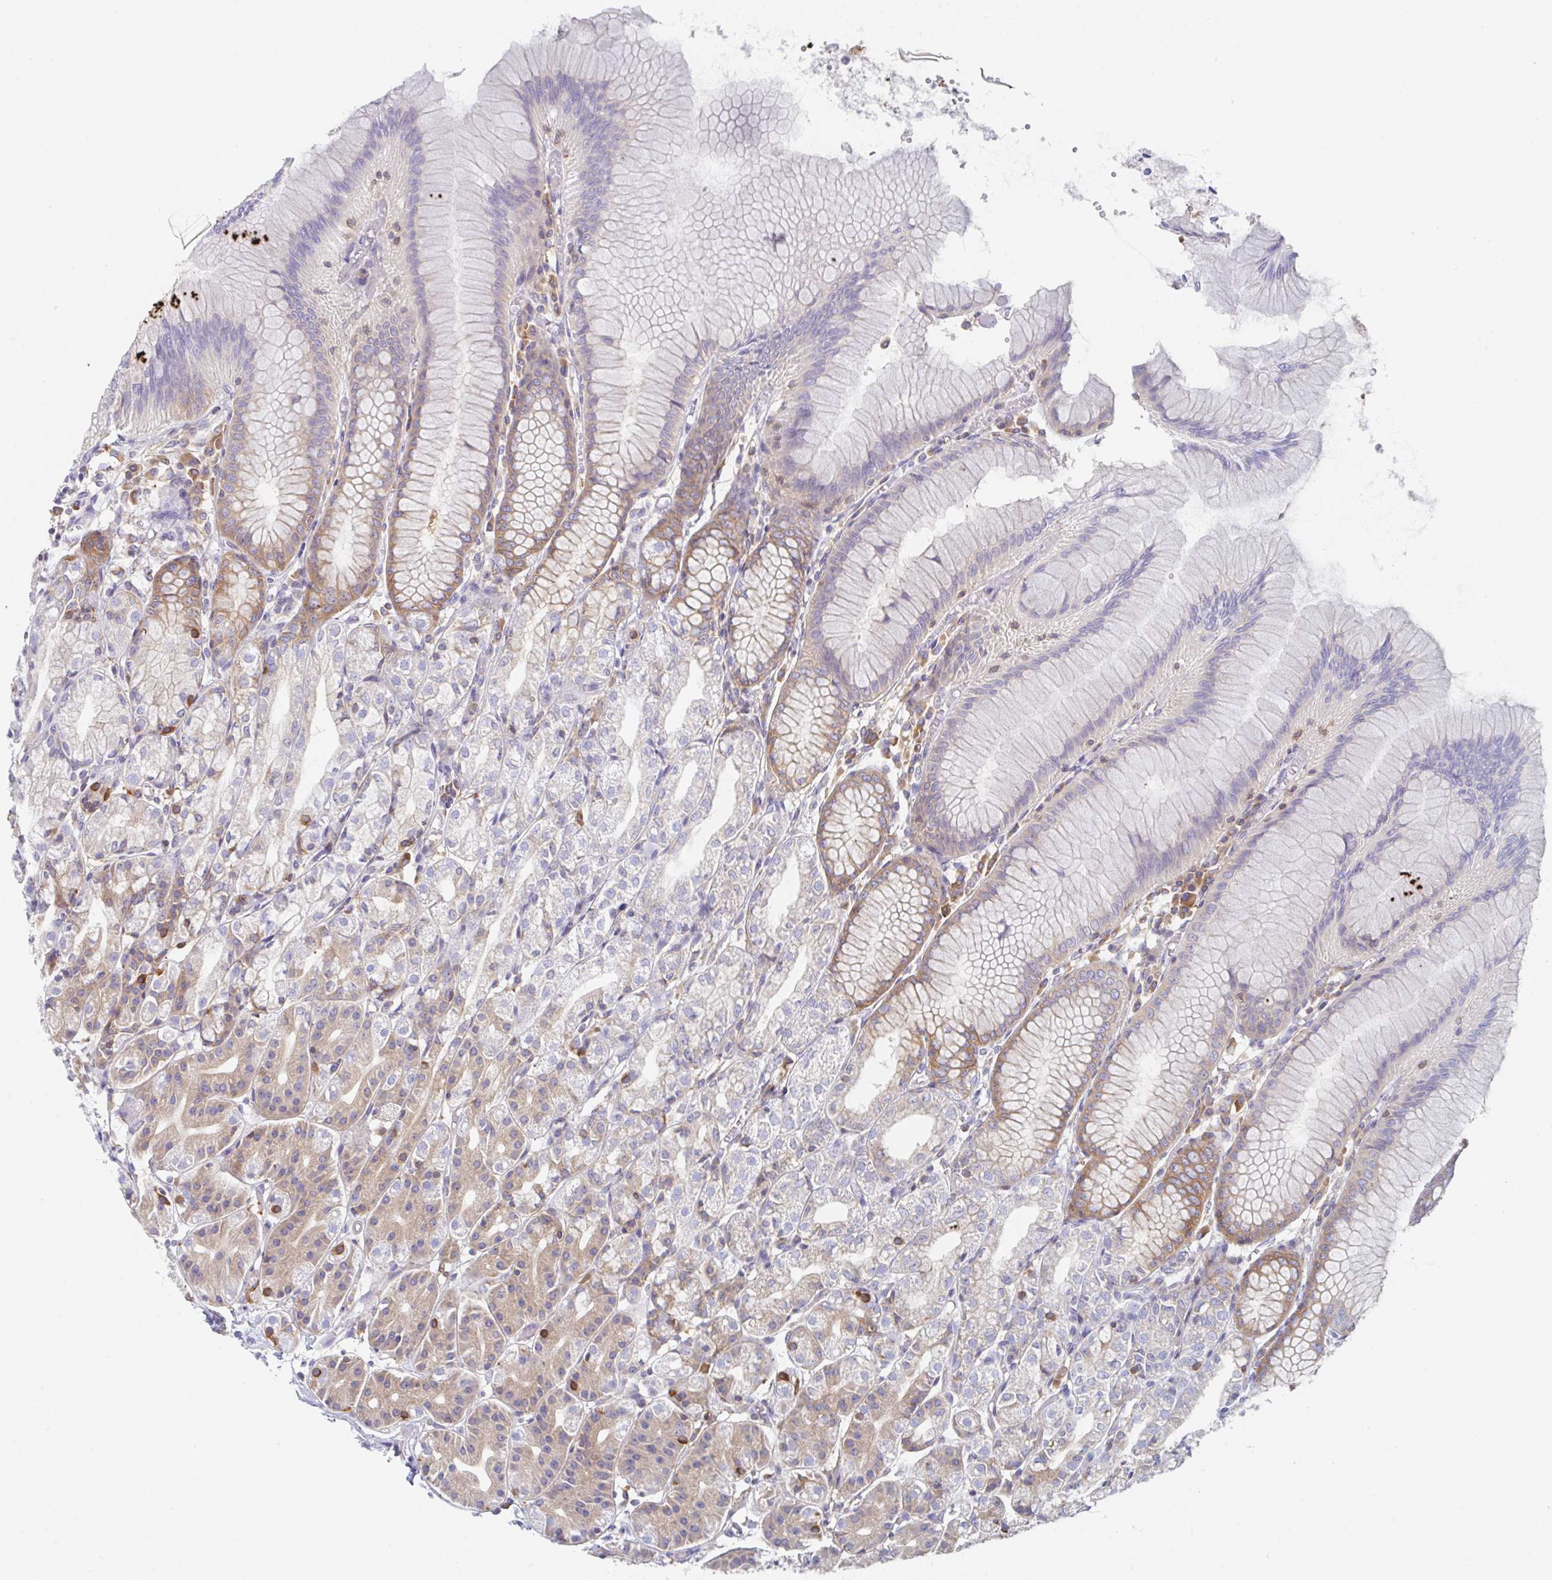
{"staining": {"intensity": "moderate", "quantity": "25%-75%", "location": "cytoplasmic/membranous"}, "tissue": "stomach", "cell_type": "Glandular cells", "image_type": "normal", "snomed": [{"axis": "morphology", "description": "Normal tissue, NOS"}, {"axis": "topography", "description": "Stomach"}], "caption": "This histopathology image exhibits immunohistochemistry (IHC) staining of benign stomach, with medium moderate cytoplasmic/membranous staining in approximately 25%-75% of glandular cells.", "gene": "AMPD2", "patient": {"sex": "female", "age": 57}}